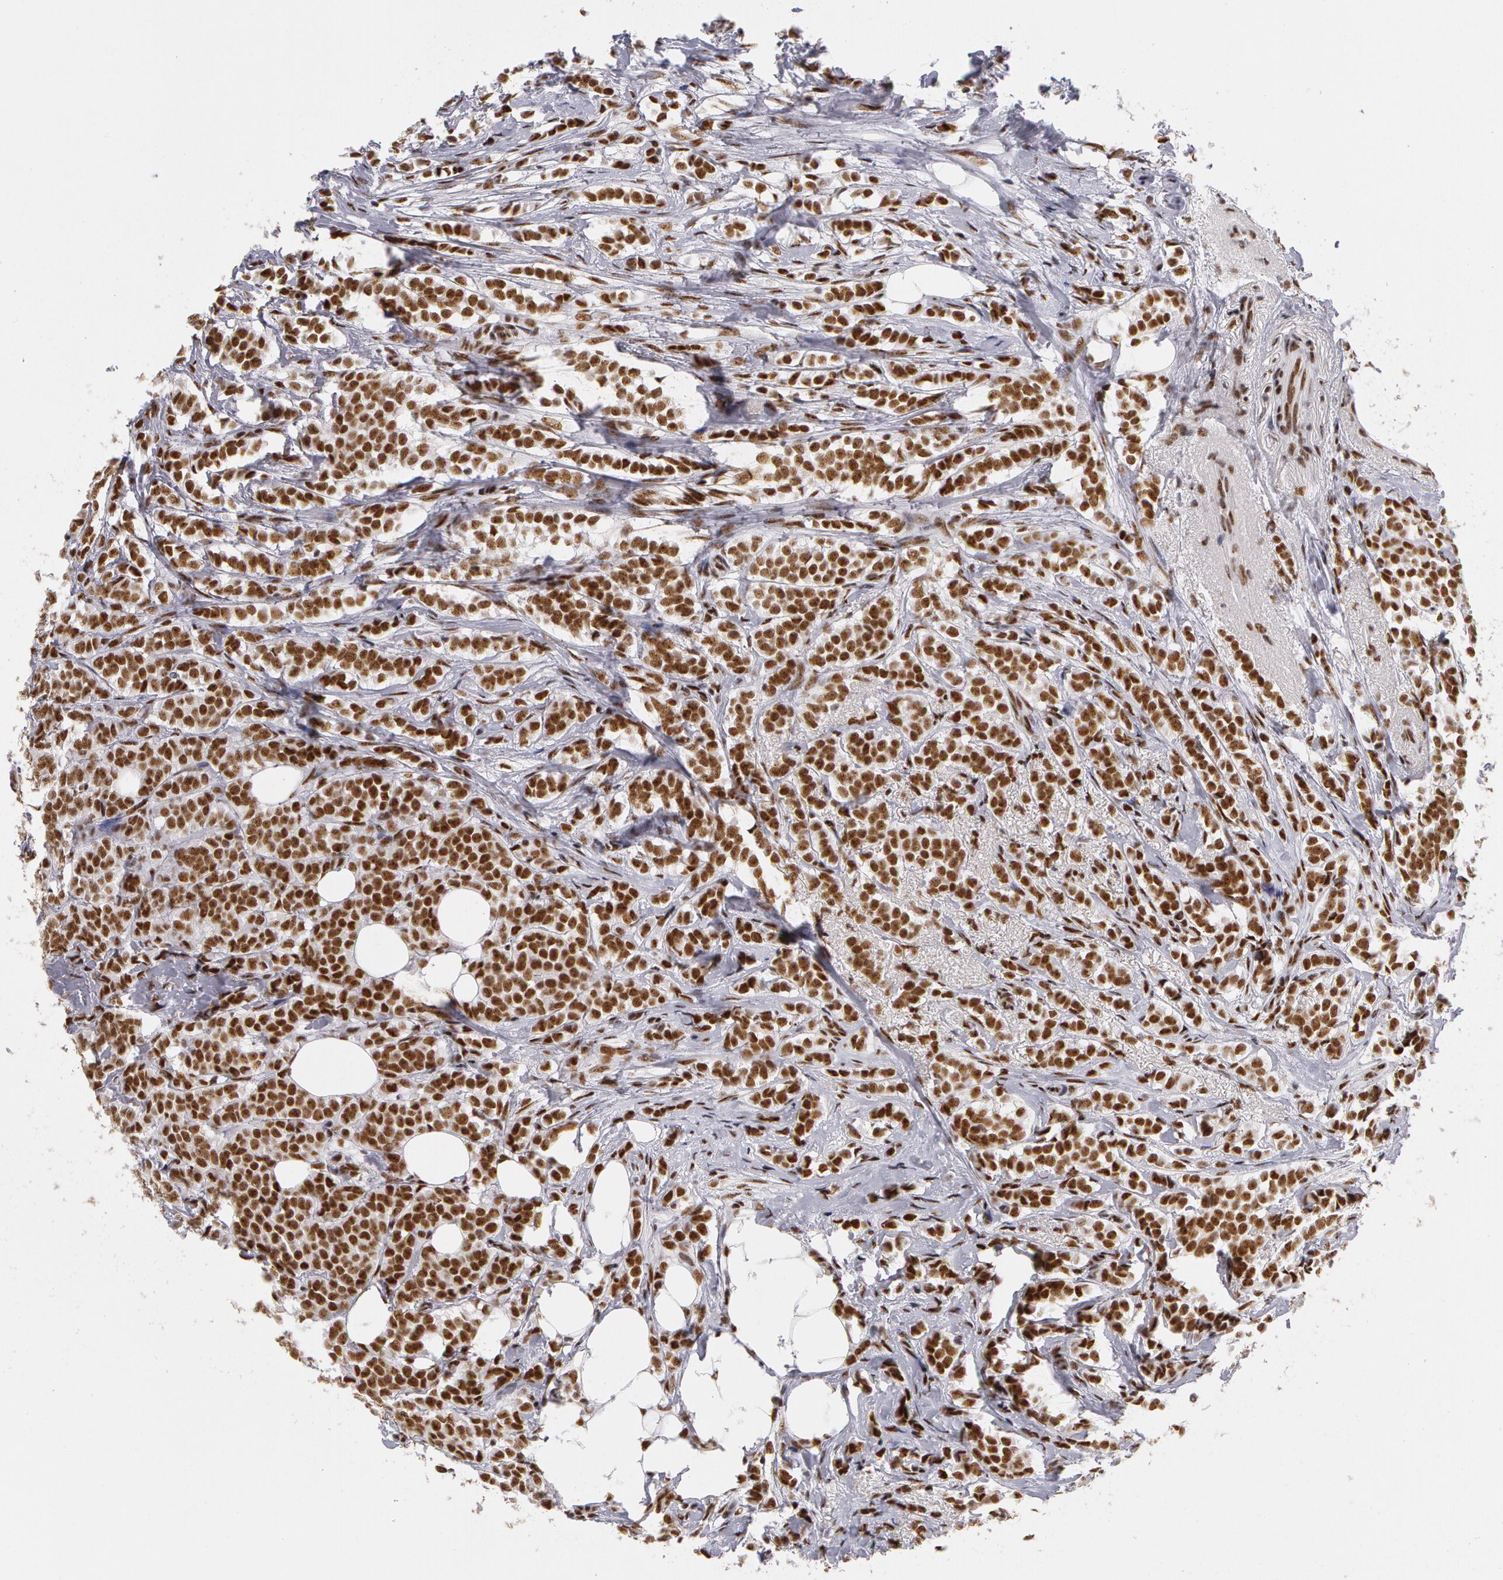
{"staining": {"intensity": "moderate", "quantity": ">75%", "location": "nuclear"}, "tissue": "breast cancer", "cell_type": "Tumor cells", "image_type": "cancer", "snomed": [{"axis": "morphology", "description": "Lobular carcinoma"}, {"axis": "topography", "description": "Breast"}], "caption": "Tumor cells demonstrate medium levels of moderate nuclear positivity in about >75% of cells in human breast lobular carcinoma. (Brightfield microscopy of DAB IHC at high magnification).", "gene": "PNN", "patient": {"sex": "female", "age": 56}}